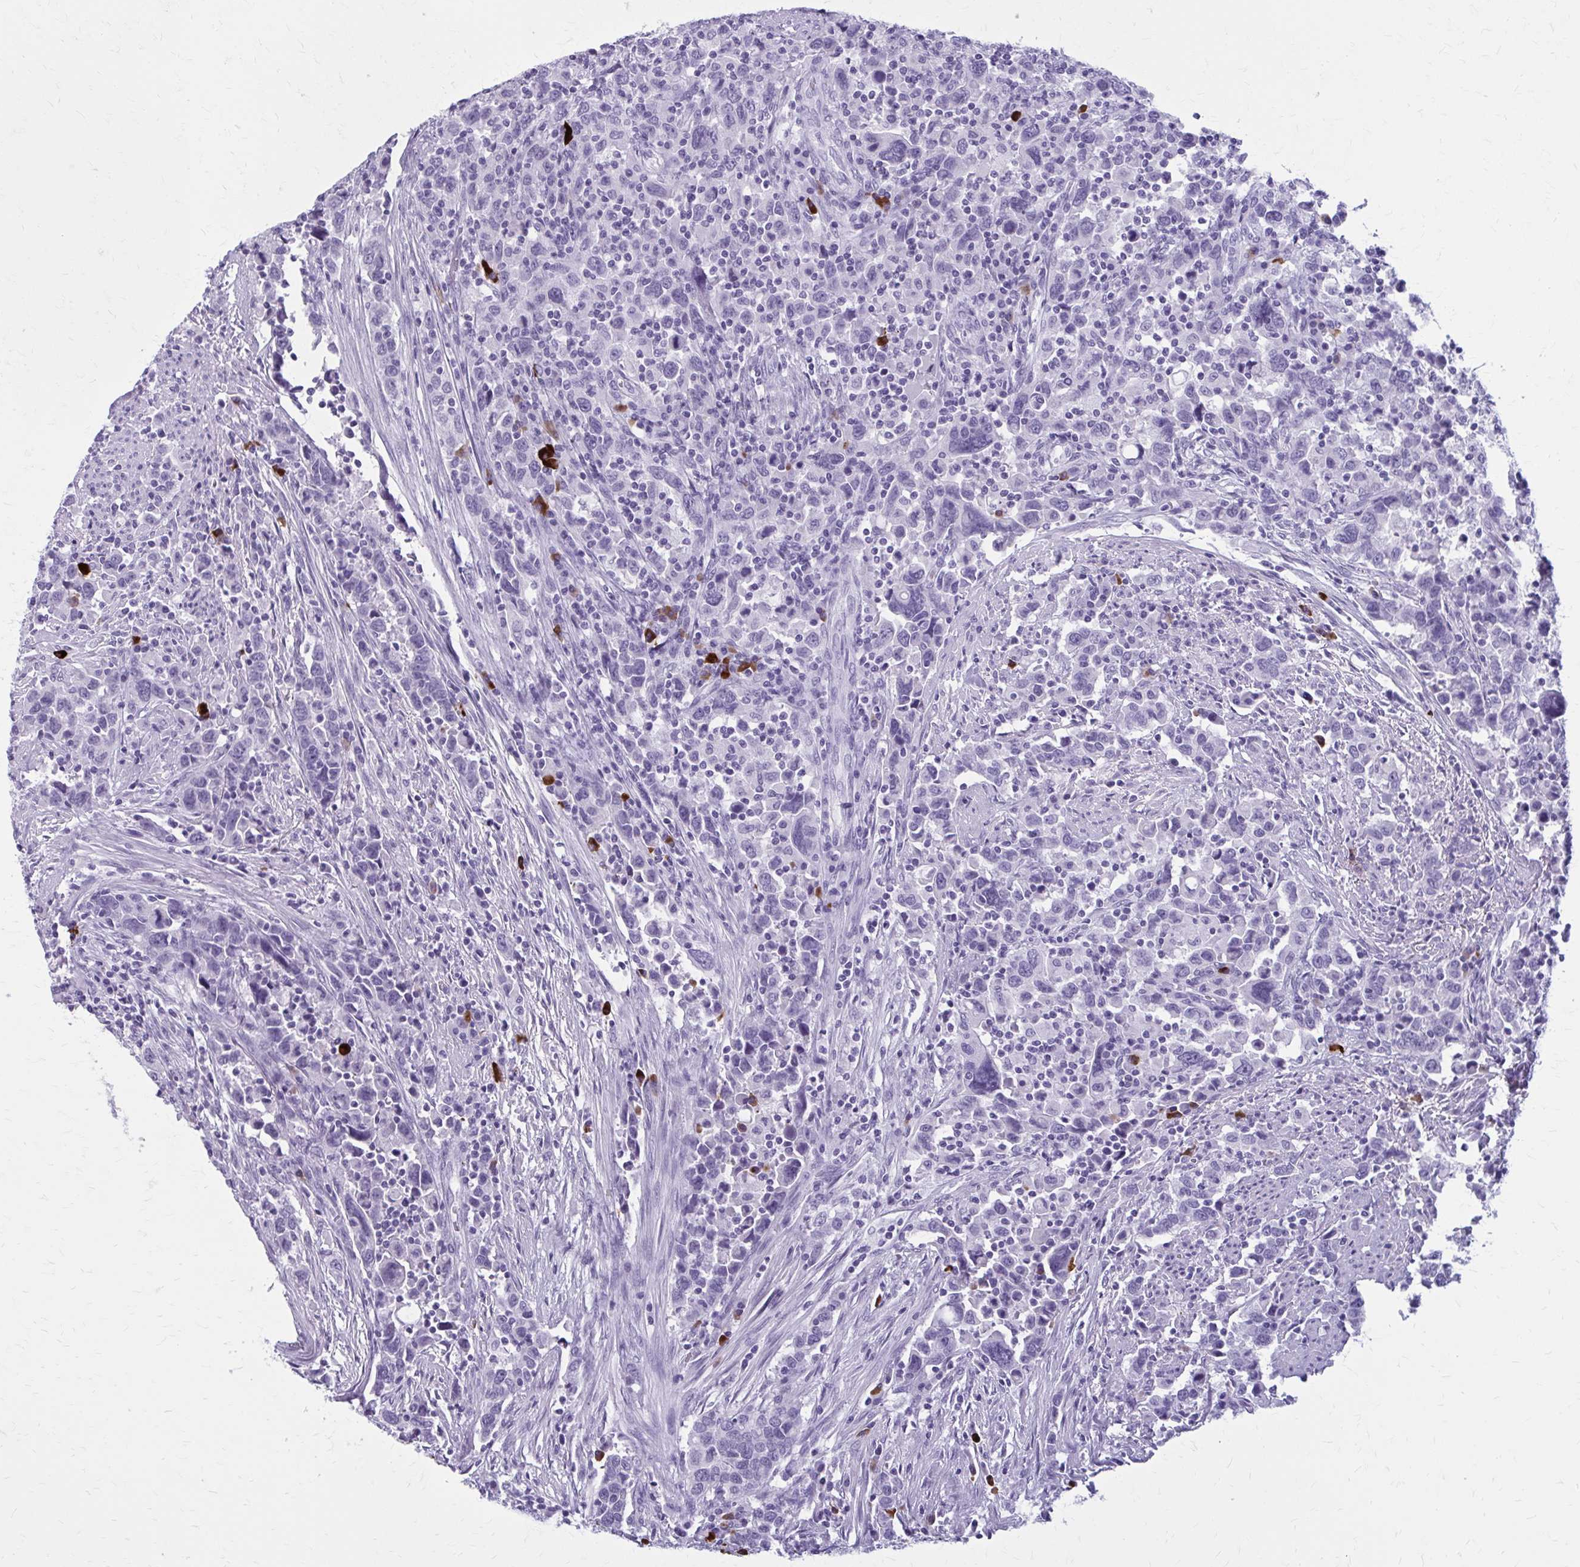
{"staining": {"intensity": "negative", "quantity": "none", "location": "none"}, "tissue": "urothelial cancer", "cell_type": "Tumor cells", "image_type": "cancer", "snomed": [{"axis": "morphology", "description": "Urothelial carcinoma, High grade"}, {"axis": "topography", "description": "Urinary bladder"}], "caption": "Micrograph shows no protein expression in tumor cells of urothelial cancer tissue. The staining is performed using DAB (3,3'-diaminobenzidine) brown chromogen with nuclei counter-stained in using hematoxylin.", "gene": "ZDHHC7", "patient": {"sex": "male", "age": 61}}